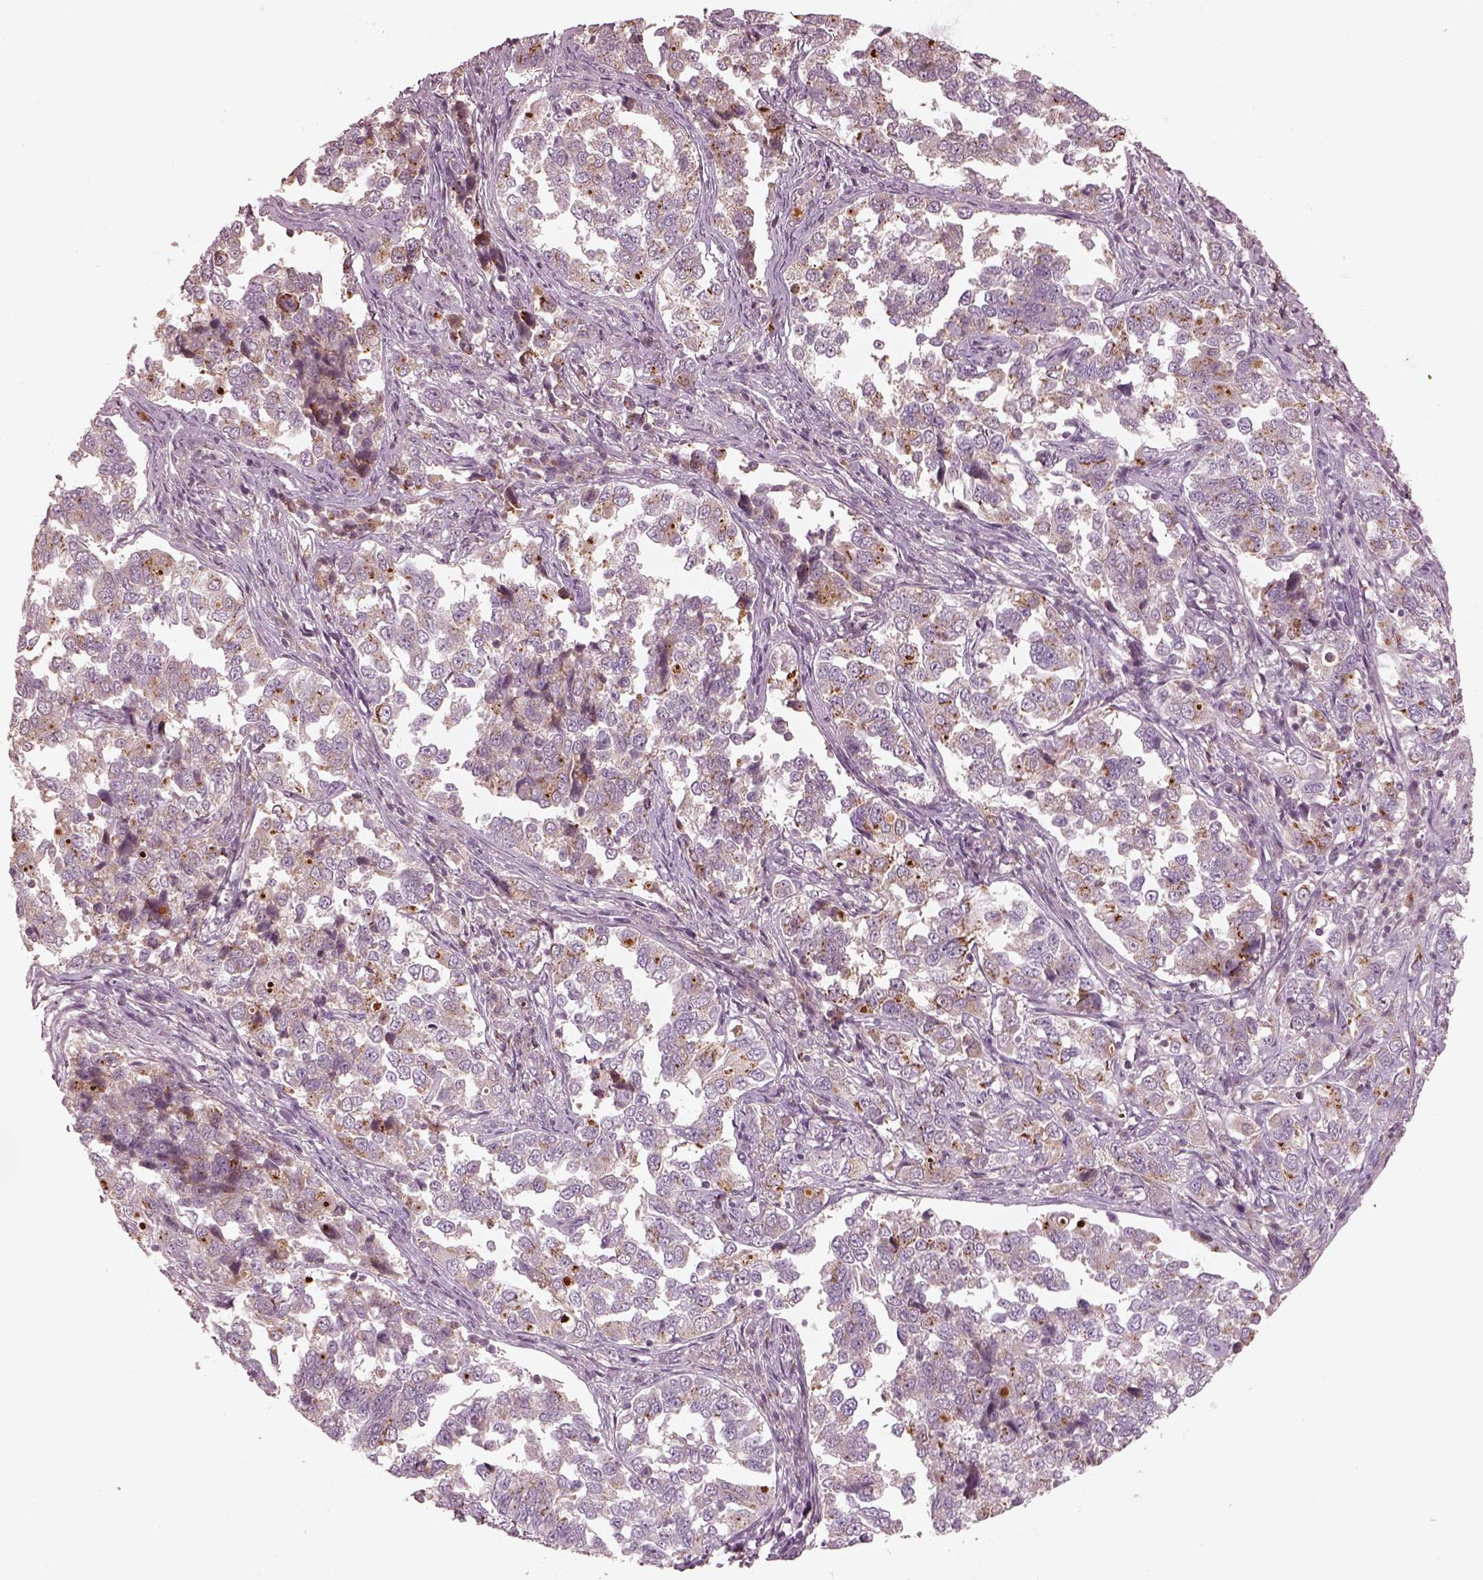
{"staining": {"intensity": "moderate", "quantity": ">75%", "location": "cytoplasmic/membranous"}, "tissue": "endometrial cancer", "cell_type": "Tumor cells", "image_type": "cancer", "snomed": [{"axis": "morphology", "description": "Adenocarcinoma, NOS"}, {"axis": "topography", "description": "Endometrium"}], "caption": "Brown immunohistochemical staining in human adenocarcinoma (endometrial) exhibits moderate cytoplasmic/membranous expression in about >75% of tumor cells.", "gene": "SDCBP2", "patient": {"sex": "female", "age": 43}}